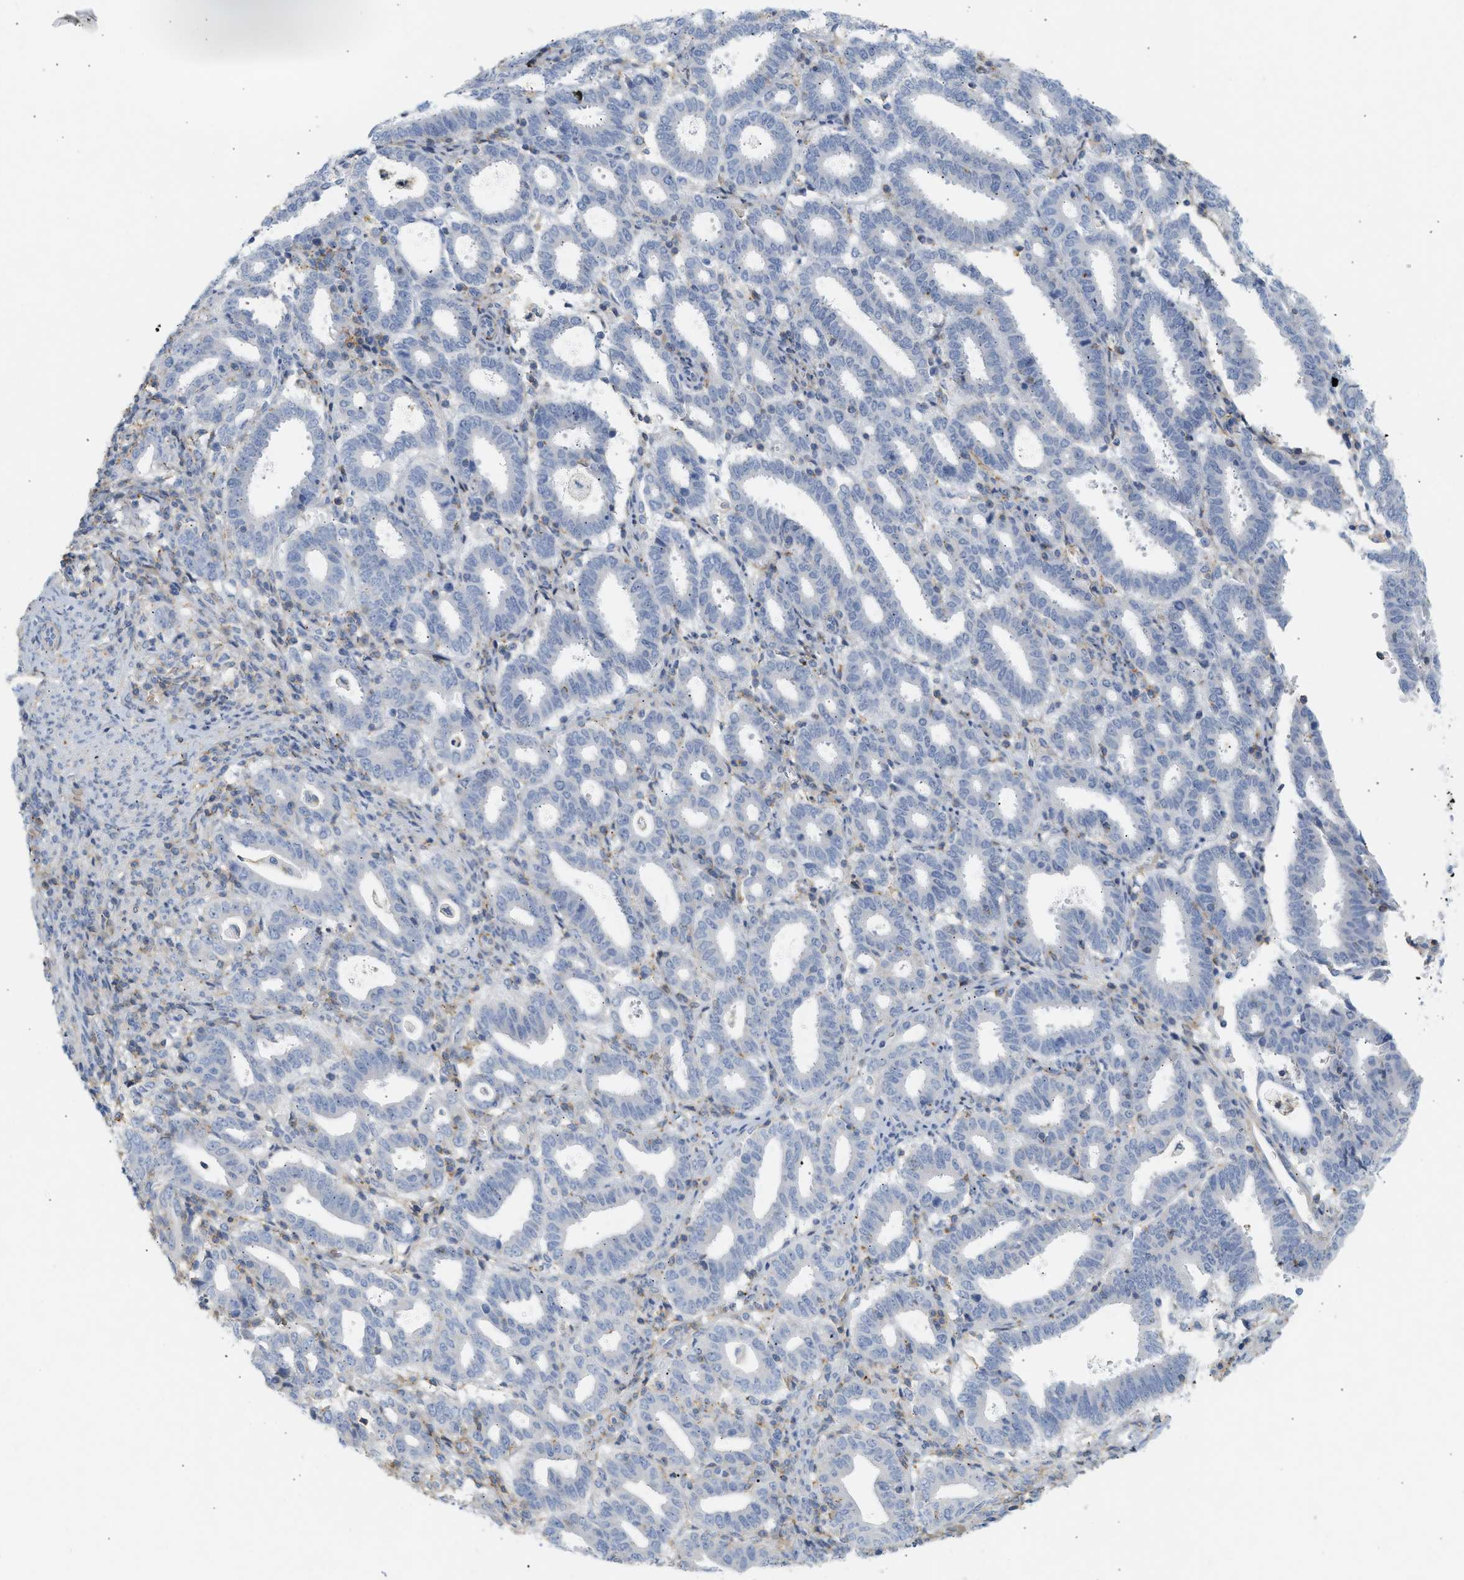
{"staining": {"intensity": "negative", "quantity": "none", "location": "none"}, "tissue": "endometrial cancer", "cell_type": "Tumor cells", "image_type": "cancer", "snomed": [{"axis": "morphology", "description": "Adenocarcinoma, NOS"}, {"axis": "topography", "description": "Uterus"}], "caption": "Immunohistochemistry (IHC) histopathology image of neoplastic tissue: endometrial cancer (adenocarcinoma) stained with DAB (3,3'-diaminobenzidine) demonstrates no significant protein staining in tumor cells.", "gene": "BVES", "patient": {"sex": "female", "age": 83}}